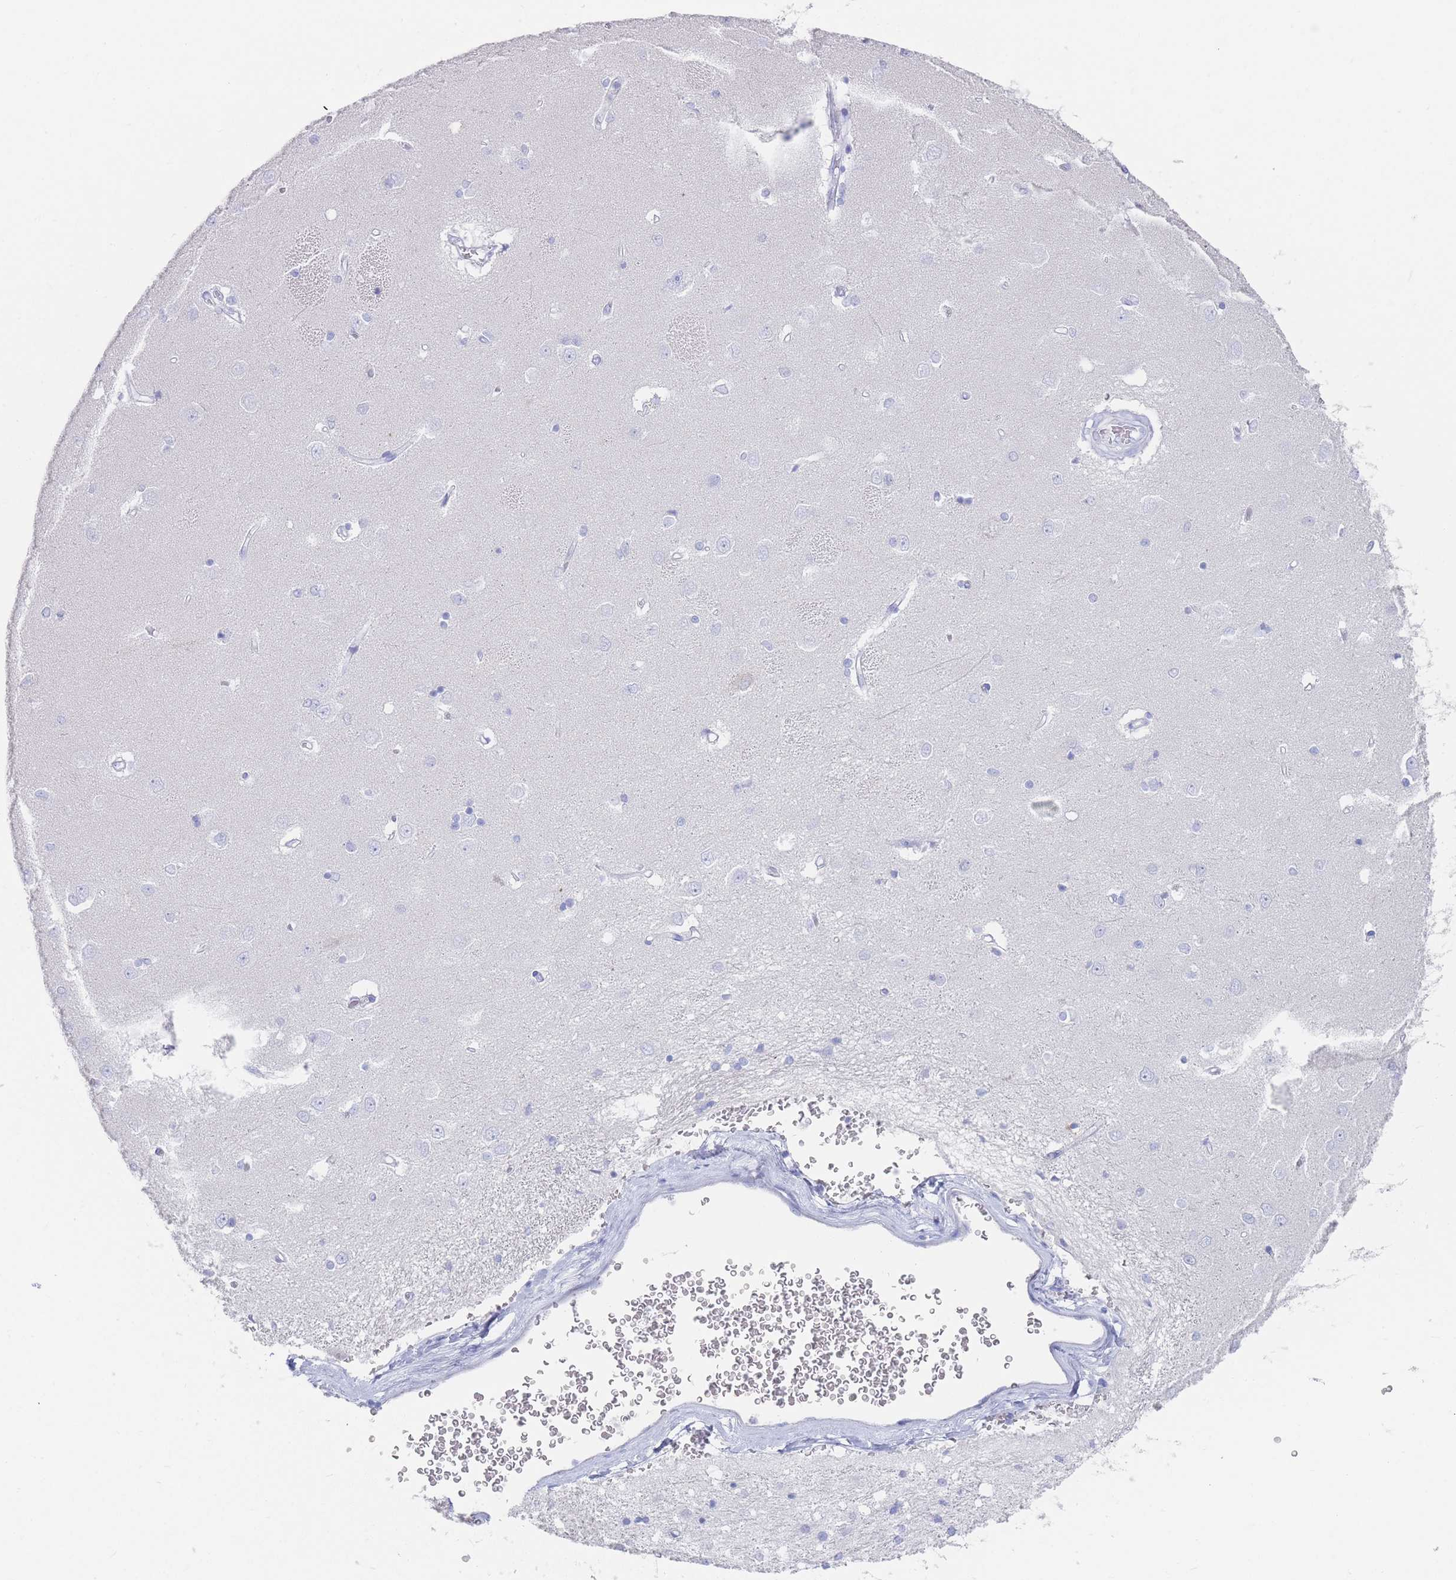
{"staining": {"intensity": "negative", "quantity": "none", "location": "none"}, "tissue": "caudate", "cell_type": "Glial cells", "image_type": "normal", "snomed": [{"axis": "morphology", "description": "Normal tissue, NOS"}, {"axis": "topography", "description": "Lateral ventricle wall"}], "caption": "This image is of normal caudate stained with immunohistochemistry to label a protein in brown with the nuclei are counter-stained blue. There is no expression in glial cells. (Immunohistochemistry, brightfield microscopy, high magnification).", "gene": "LRRC37A2", "patient": {"sex": "male", "age": 37}}